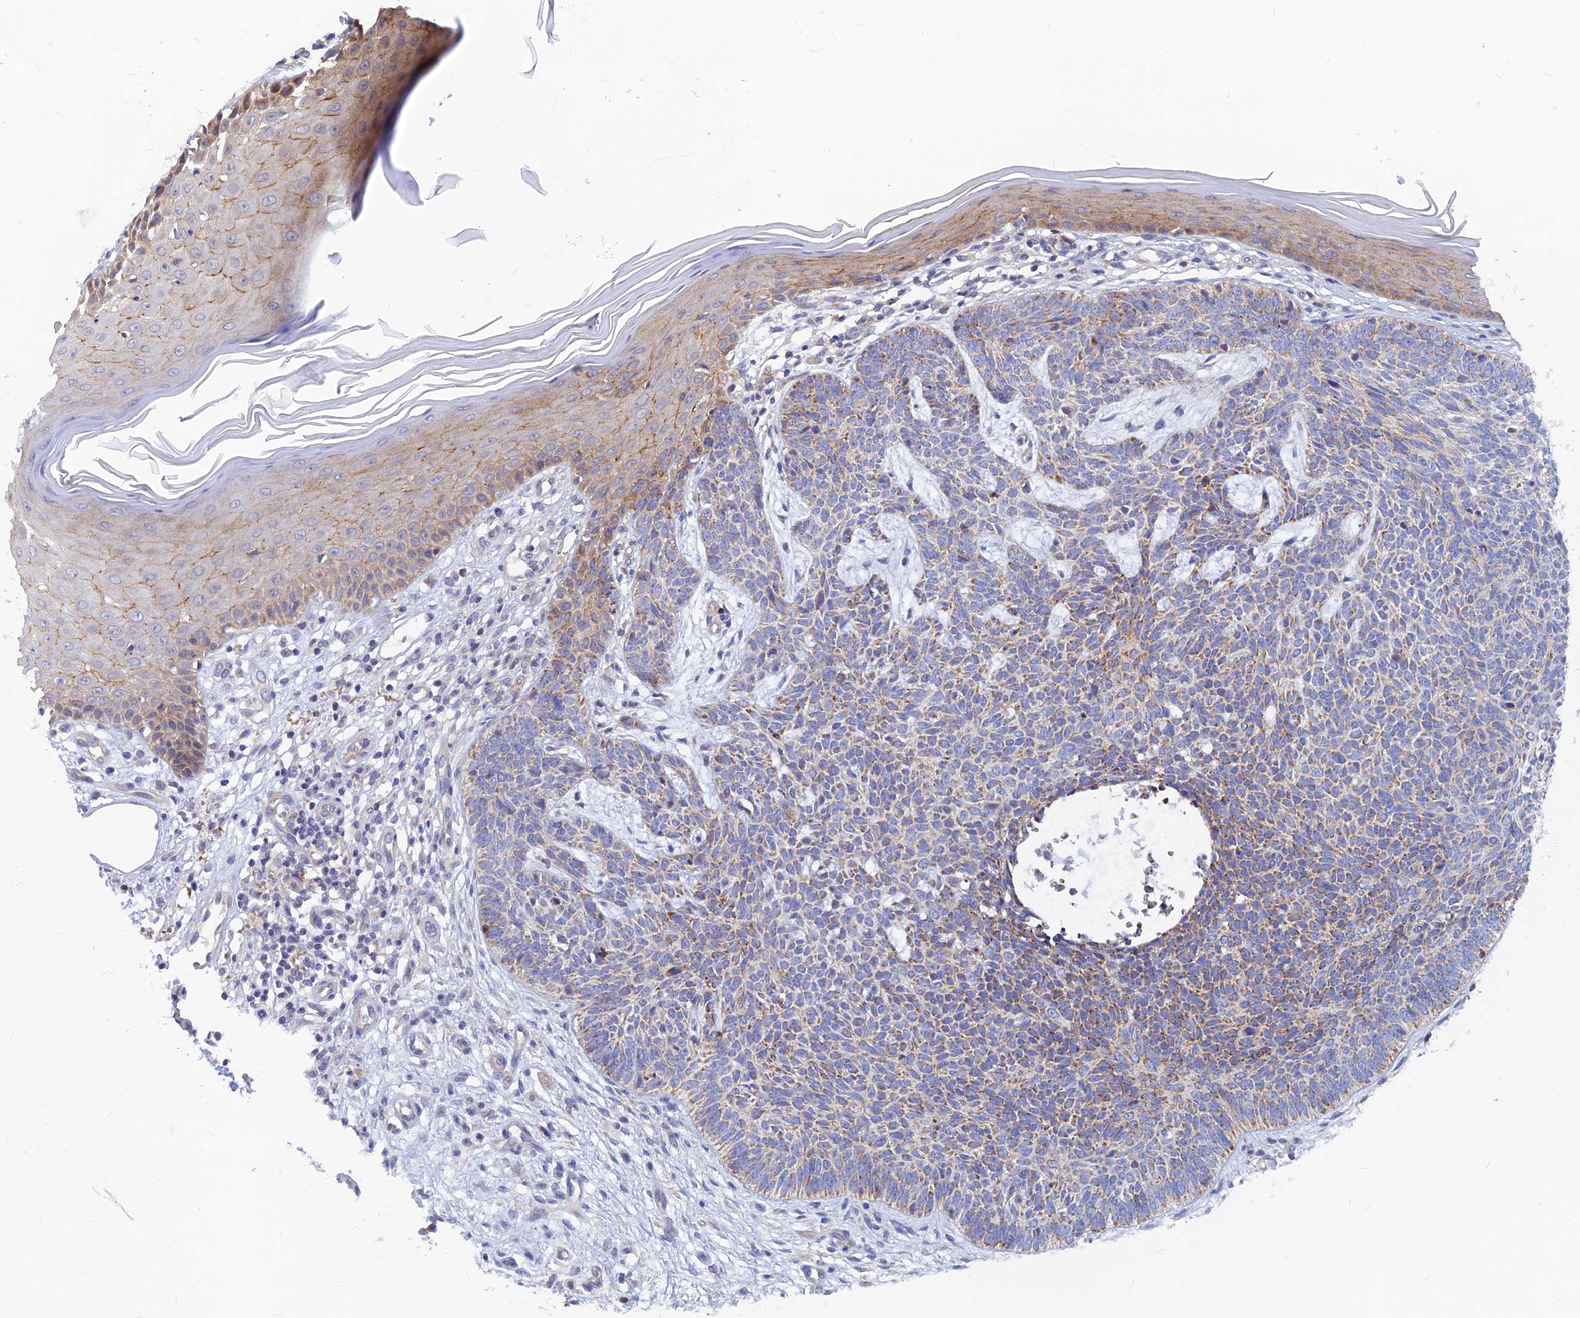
{"staining": {"intensity": "moderate", "quantity": "25%-75%", "location": "cytoplasmic/membranous"}, "tissue": "skin cancer", "cell_type": "Tumor cells", "image_type": "cancer", "snomed": [{"axis": "morphology", "description": "Basal cell carcinoma"}, {"axis": "topography", "description": "Skin"}], "caption": "A brown stain labels moderate cytoplasmic/membranous expression of a protein in human skin basal cell carcinoma tumor cells.", "gene": "DNAJC16", "patient": {"sex": "female", "age": 66}}